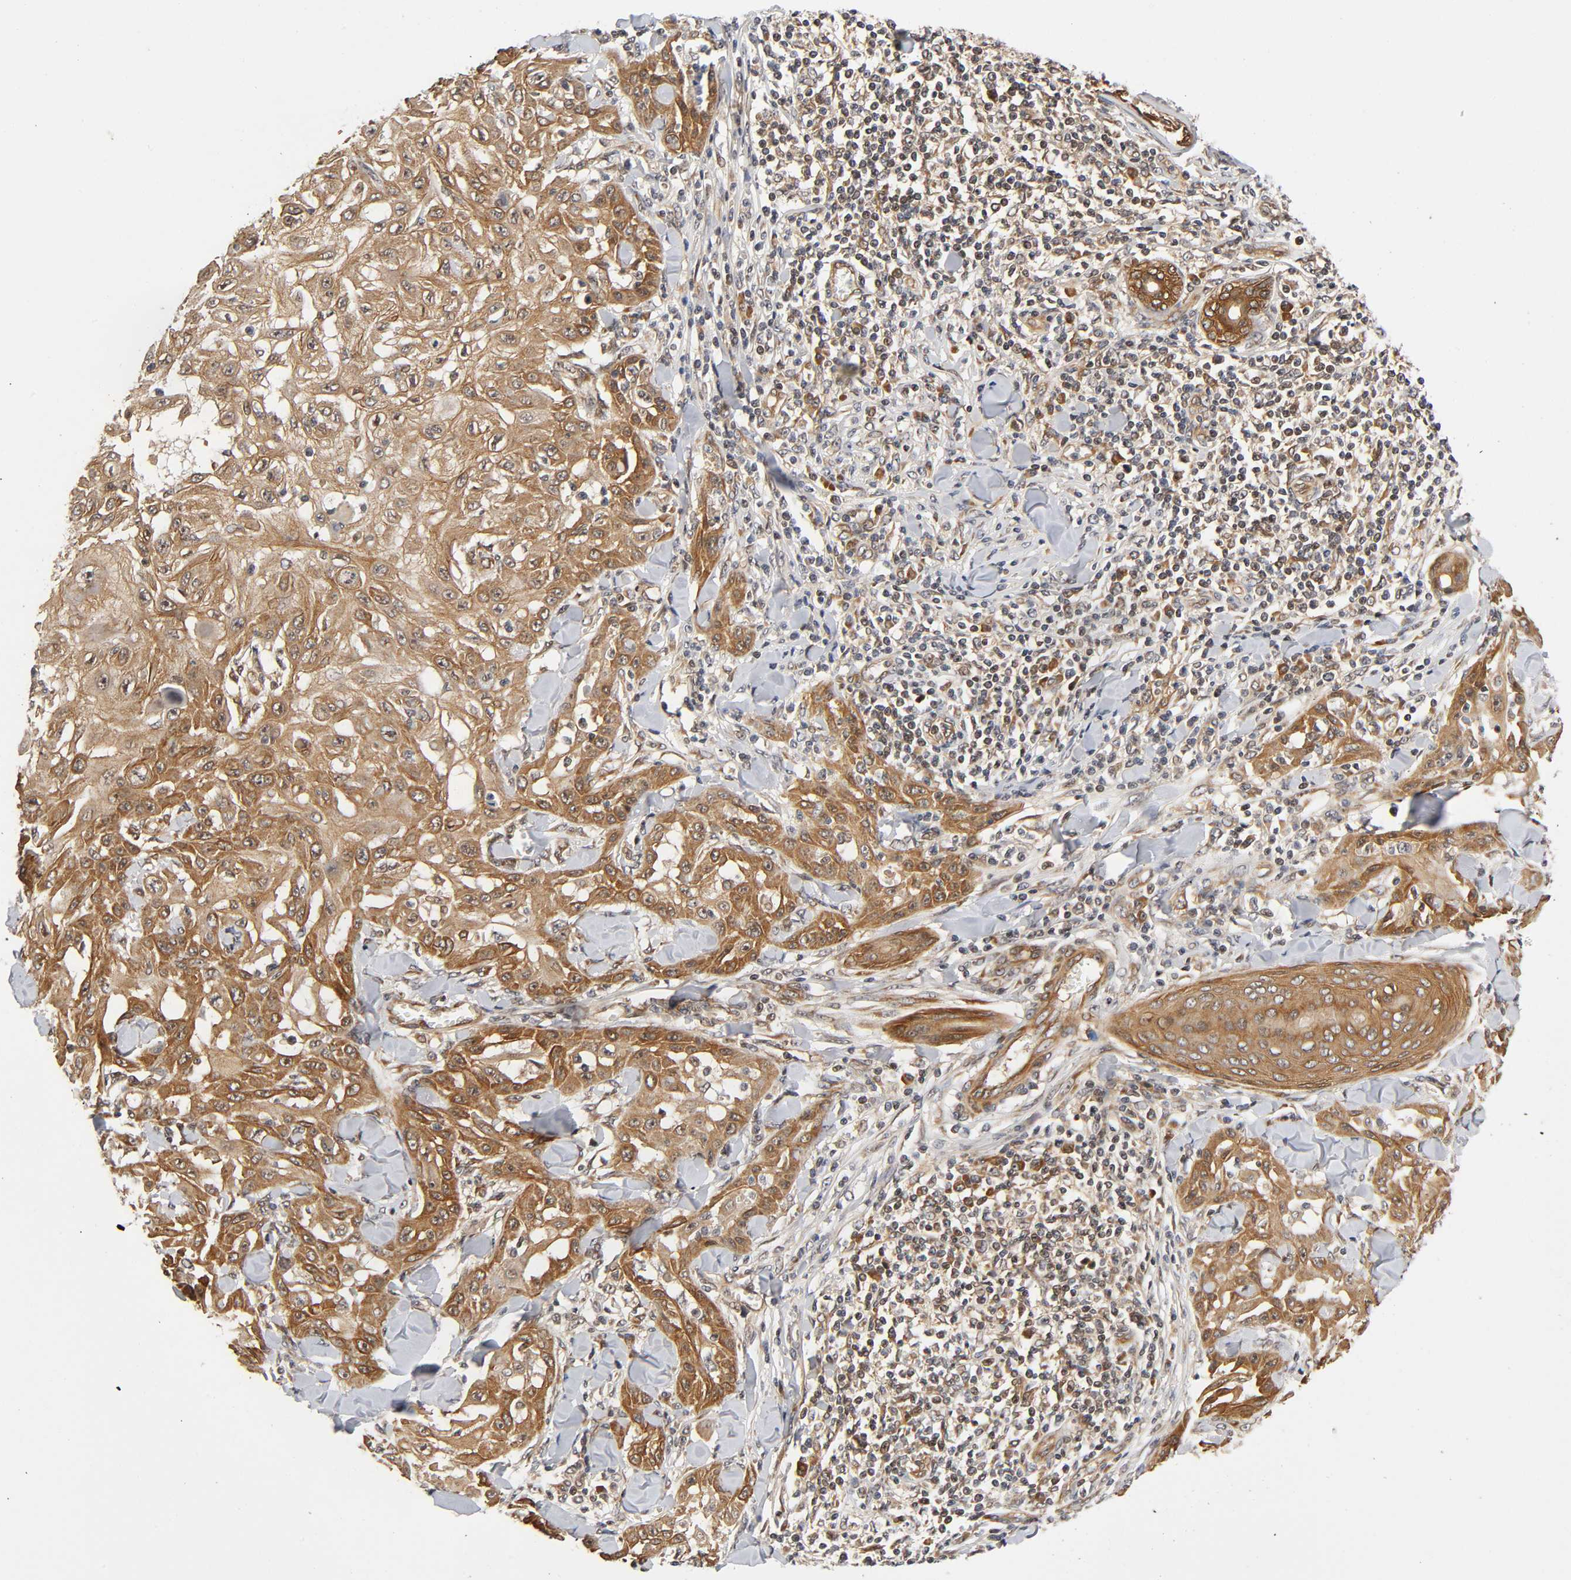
{"staining": {"intensity": "moderate", "quantity": ">75%", "location": "cytoplasmic/membranous"}, "tissue": "skin cancer", "cell_type": "Tumor cells", "image_type": "cancer", "snomed": [{"axis": "morphology", "description": "Squamous cell carcinoma, NOS"}, {"axis": "topography", "description": "Skin"}], "caption": "Tumor cells reveal medium levels of moderate cytoplasmic/membranous staining in about >75% of cells in squamous cell carcinoma (skin).", "gene": "IQCJ-SCHIP1", "patient": {"sex": "male", "age": 24}}